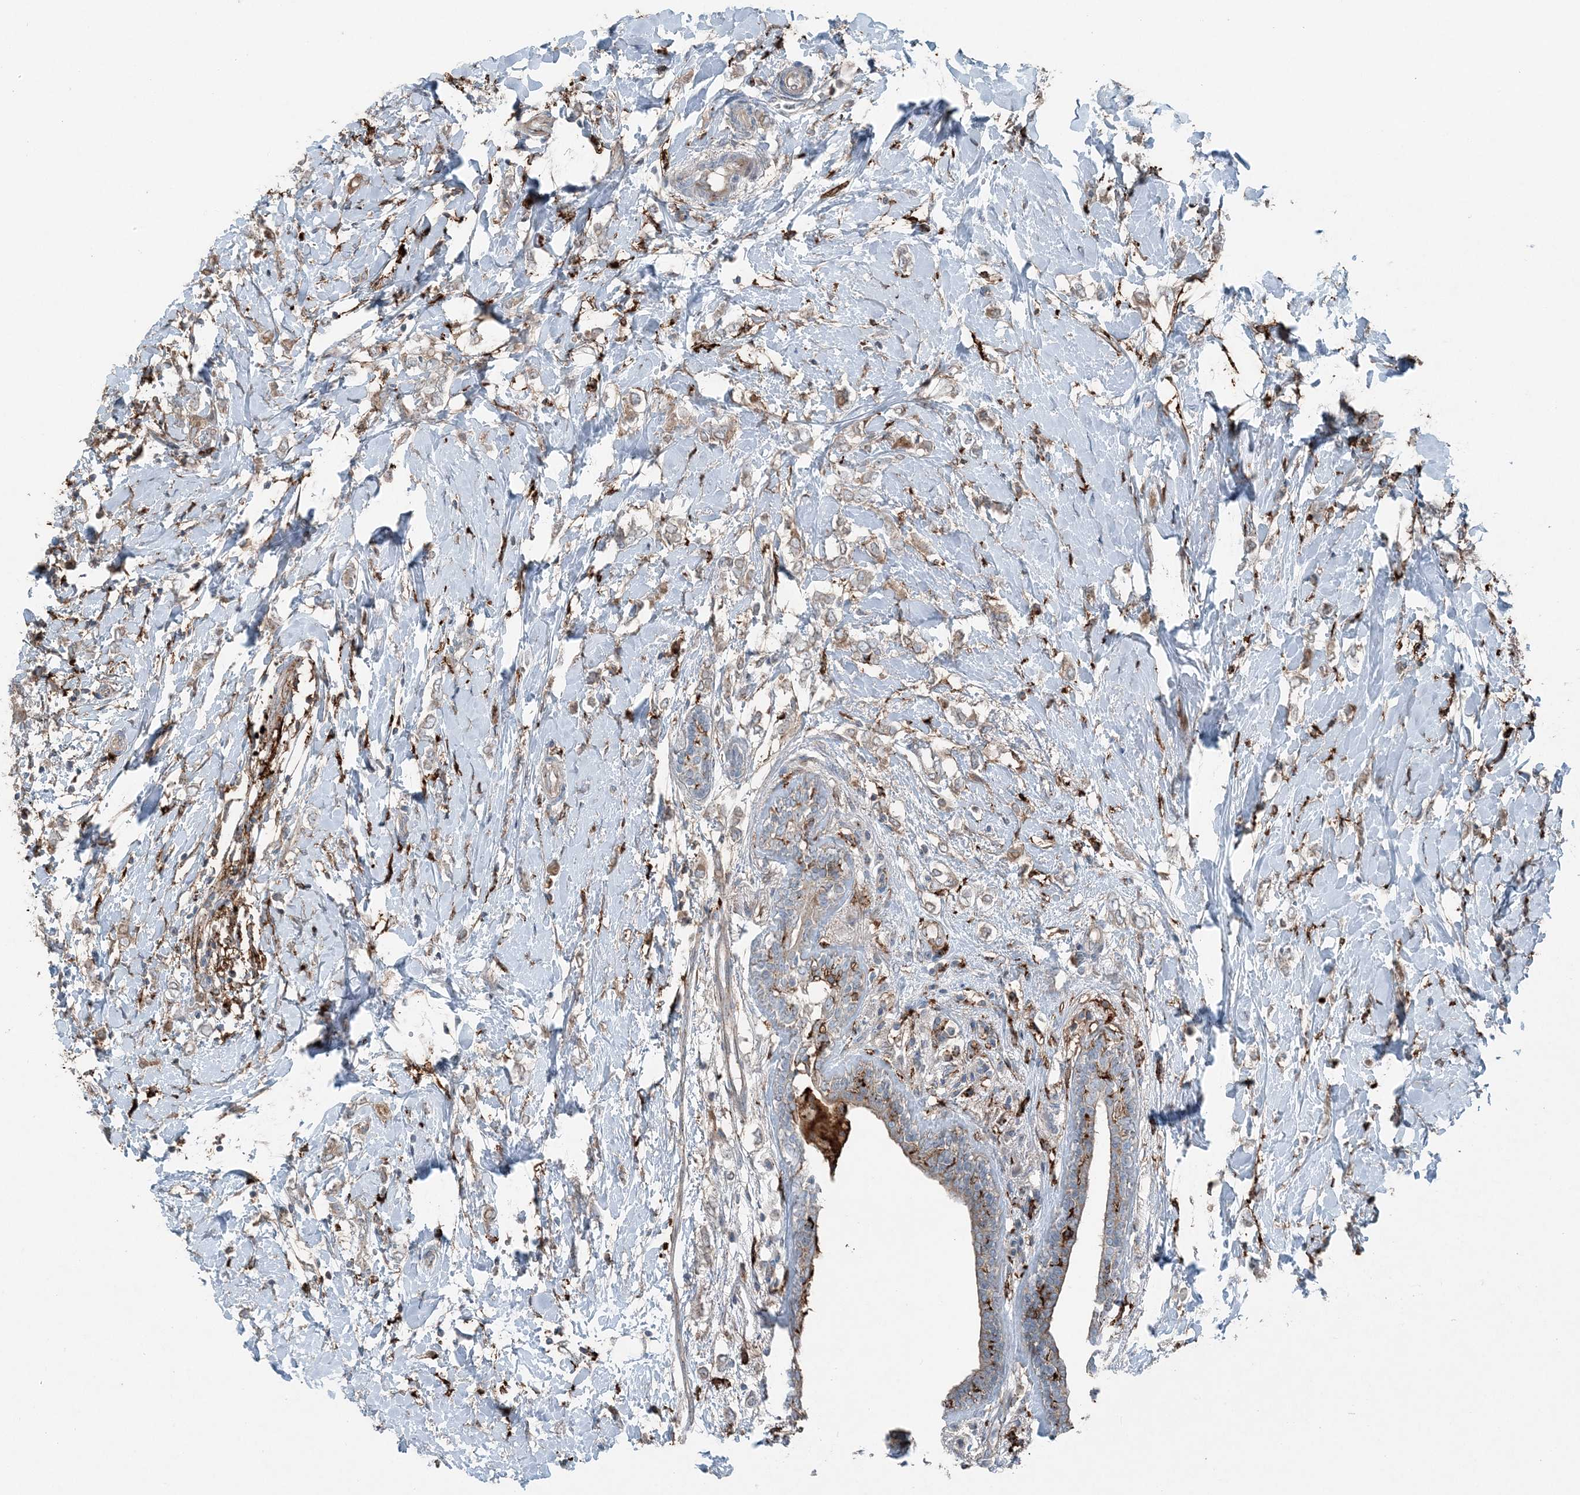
{"staining": {"intensity": "weak", "quantity": ">75%", "location": "cytoplasmic/membranous"}, "tissue": "breast cancer", "cell_type": "Tumor cells", "image_type": "cancer", "snomed": [{"axis": "morphology", "description": "Normal tissue, NOS"}, {"axis": "morphology", "description": "Lobular carcinoma"}, {"axis": "topography", "description": "Breast"}], "caption": "The photomicrograph exhibits staining of lobular carcinoma (breast), revealing weak cytoplasmic/membranous protein positivity (brown color) within tumor cells. (DAB = brown stain, brightfield microscopy at high magnification).", "gene": "KY", "patient": {"sex": "female", "age": 47}}